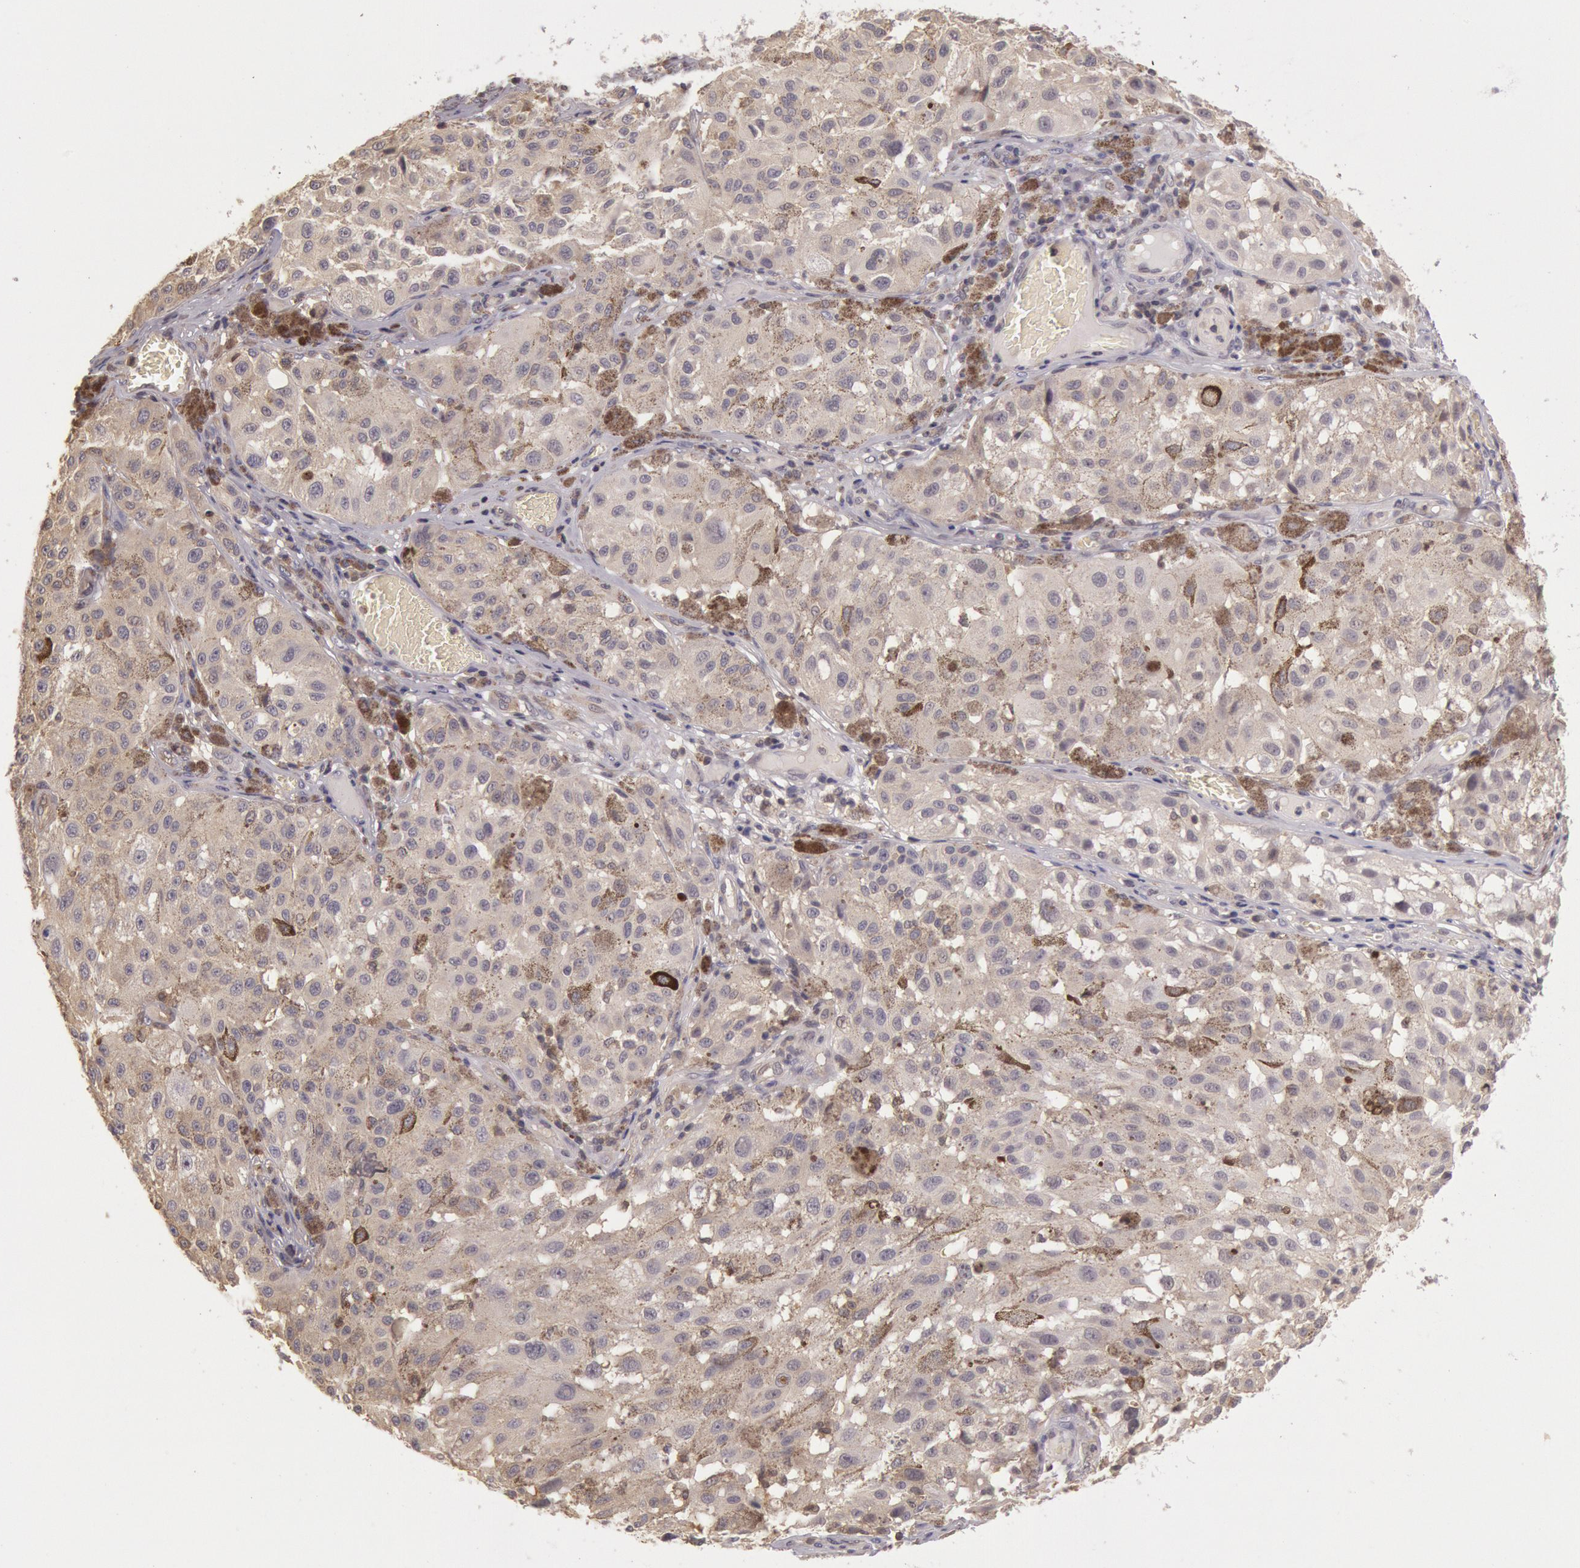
{"staining": {"intensity": "weak", "quantity": "25%-75%", "location": "cytoplasmic/membranous"}, "tissue": "melanoma", "cell_type": "Tumor cells", "image_type": "cancer", "snomed": [{"axis": "morphology", "description": "Malignant melanoma, NOS"}, {"axis": "topography", "description": "Skin"}], "caption": "Immunohistochemical staining of human malignant melanoma displays weak cytoplasmic/membranous protein staining in about 25%-75% of tumor cells.", "gene": "HIF1A", "patient": {"sex": "female", "age": 64}}